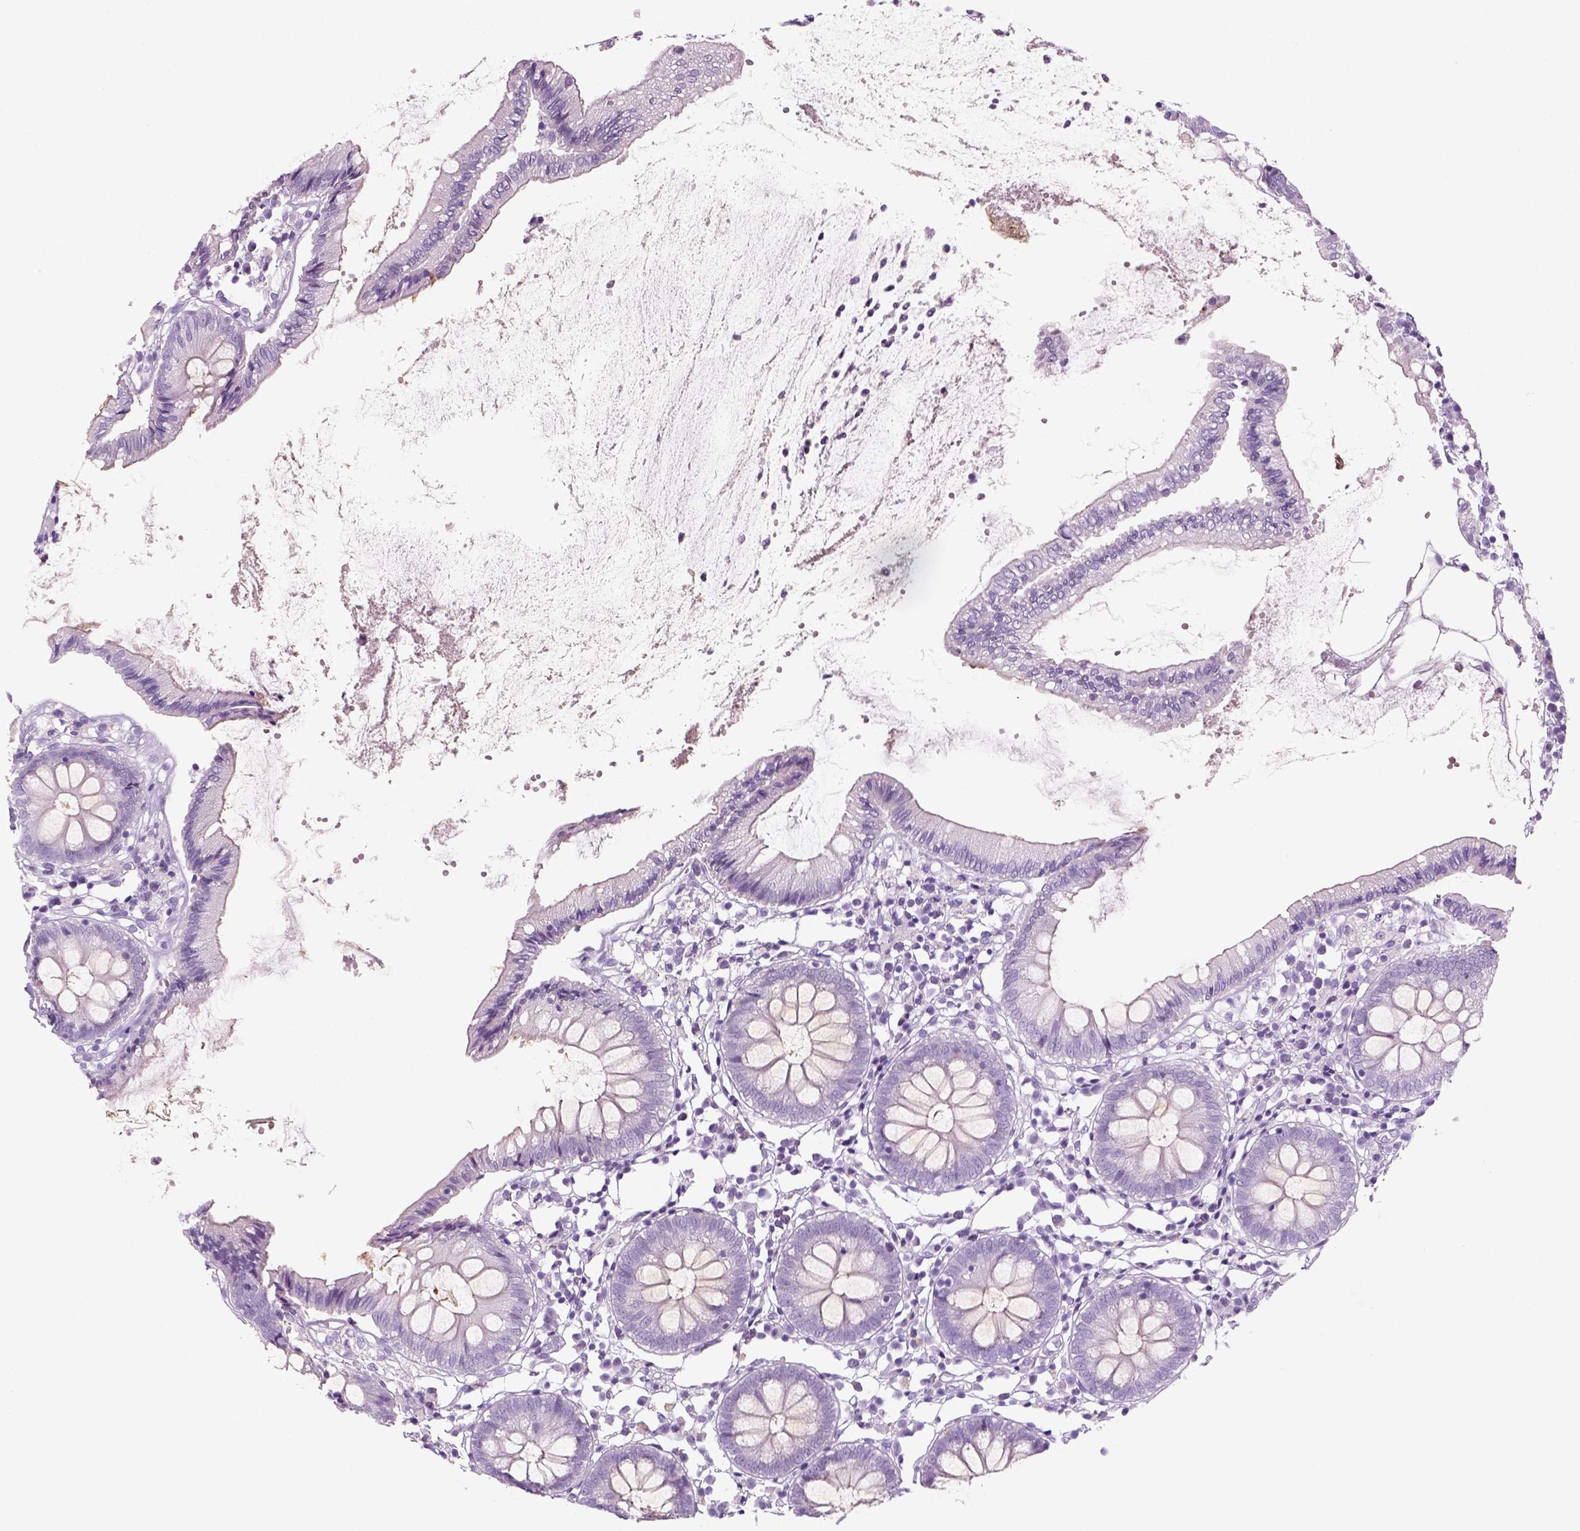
{"staining": {"intensity": "negative", "quantity": "none", "location": "none"}, "tissue": "colon", "cell_type": "Endothelial cells", "image_type": "normal", "snomed": [{"axis": "morphology", "description": "Normal tissue, NOS"}, {"axis": "morphology", "description": "Adenocarcinoma, NOS"}, {"axis": "topography", "description": "Colon"}], "caption": "Endothelial cells are negative for brown protein staining in benign colon. Nuclei are stained in blue.", "gene": "KRTAP11", "patient": {"sex": "male", "age": 83}}